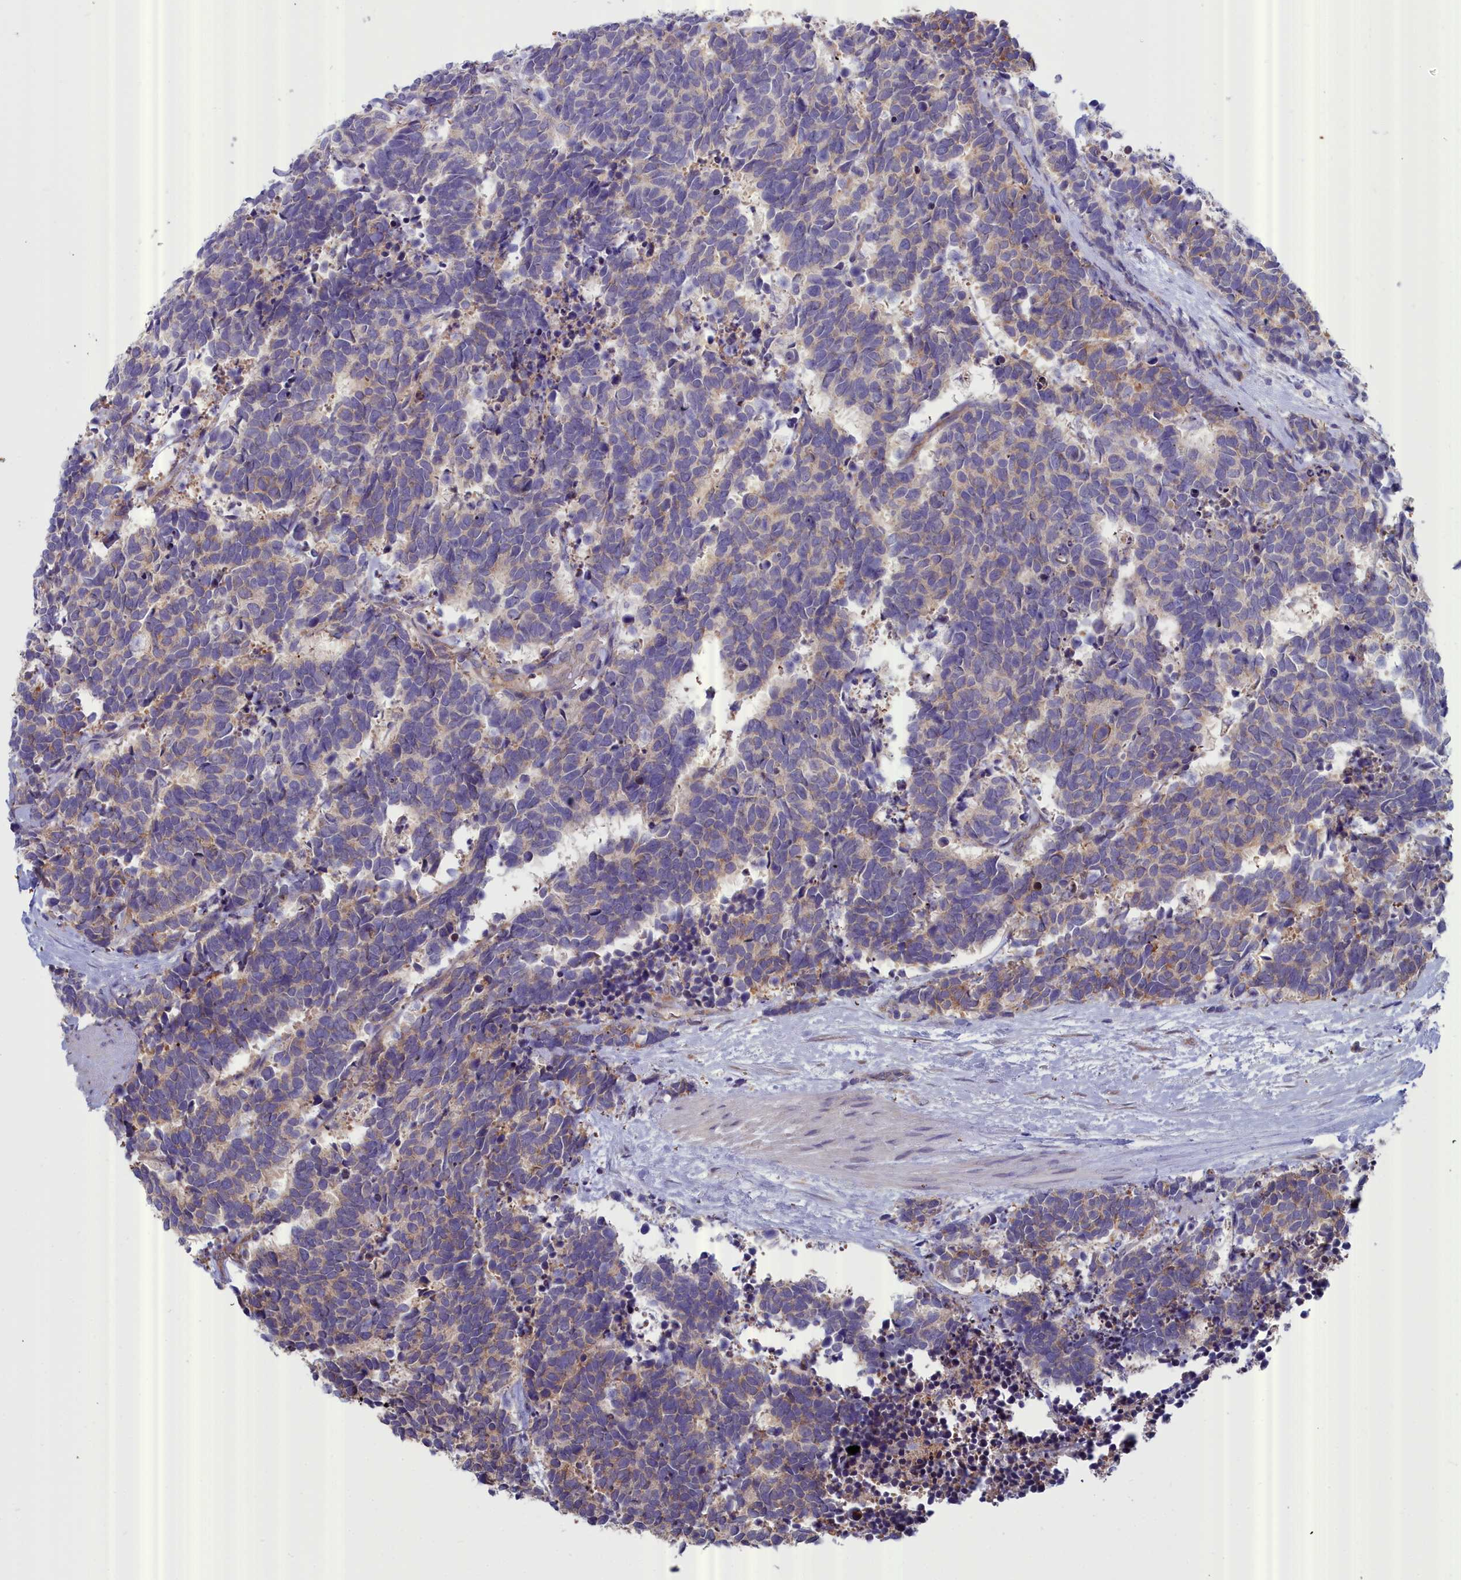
{"staining": {"intensity": "weak", "quantity": "<25%", "location": "cytoplasmic/membranous"}, "tissue": "carcinoid", "cell_type": "Tumor cells", "image_type": "cancer", "snomed": [{"axis": "morphology", "description": "Carcinoma, NOS"}, {"axis": "morphology", "description": "Carcinoid, malignant, NOS"}, {"axis": "topography", "description": "Prostate"}], "caption": "Tumor cells are negative for brown protein staining in malignant carcinoid. (DAB IHC with hematoxylin counter stain).", "gene": "RDX", "patient": {"sex": "male", "age": 57}}